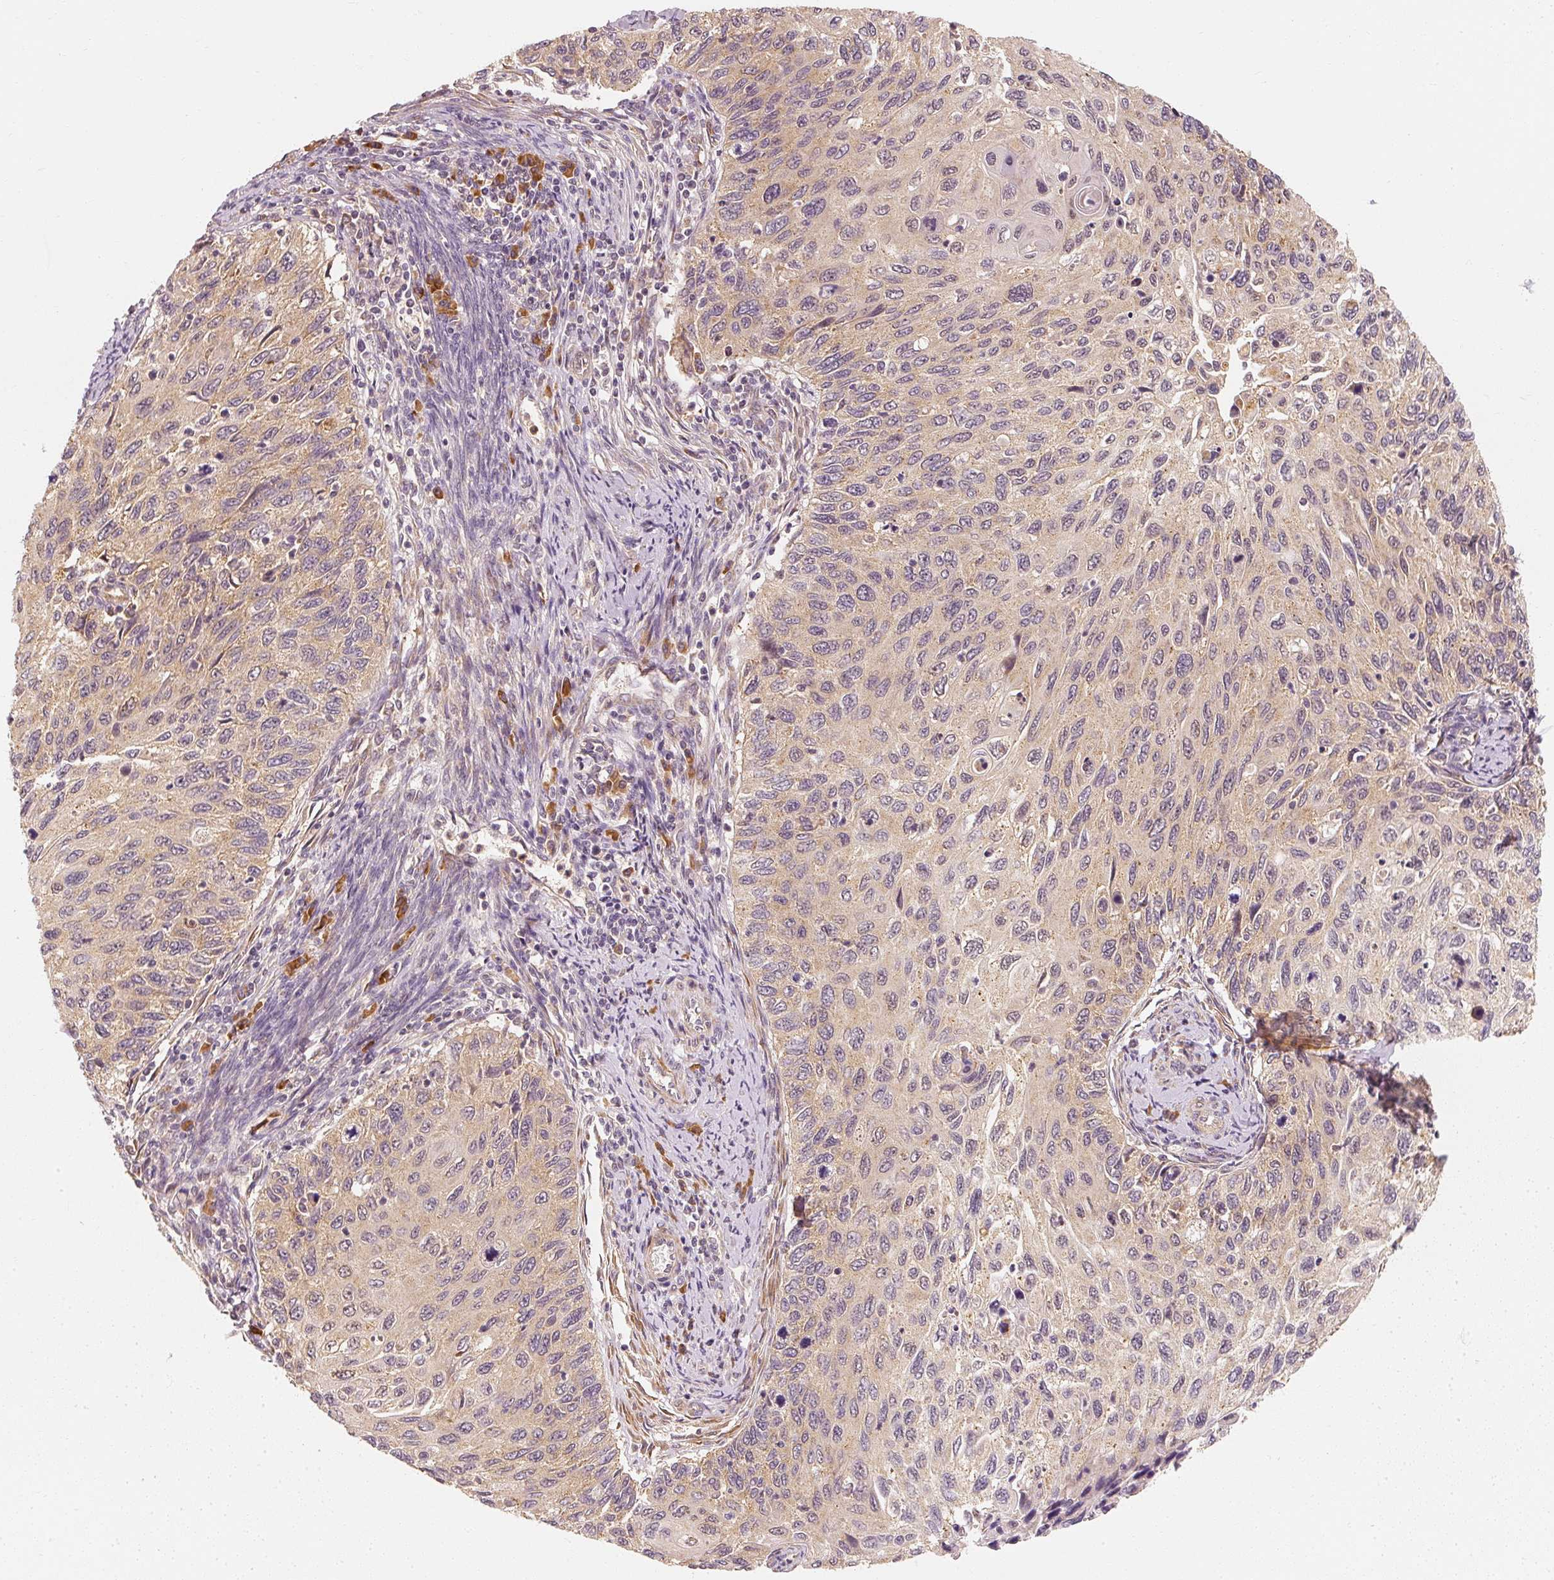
{"staining": {"intensity": "weak", "quantity": "25%-75%", "location": "cytoplasmic/membranous"}, "tissue": "cervical cancer", "cell_type": "Tumor cells", "image_type": "cancer", "snomed": [{"axis": "morphology", "description": "Squamous cell carcinoma, NOS"}, {"axis": "topography", "description": "Cervix"}], "caption": "Protein staining of cervical squamous cell carcinoma tissue demonstrates weak cytoplasmic/membranous expression in approximately 25%-75% of tumor cells.", "gene": "EEF1A2", "patient": {"sex": "female", "age": 70}}